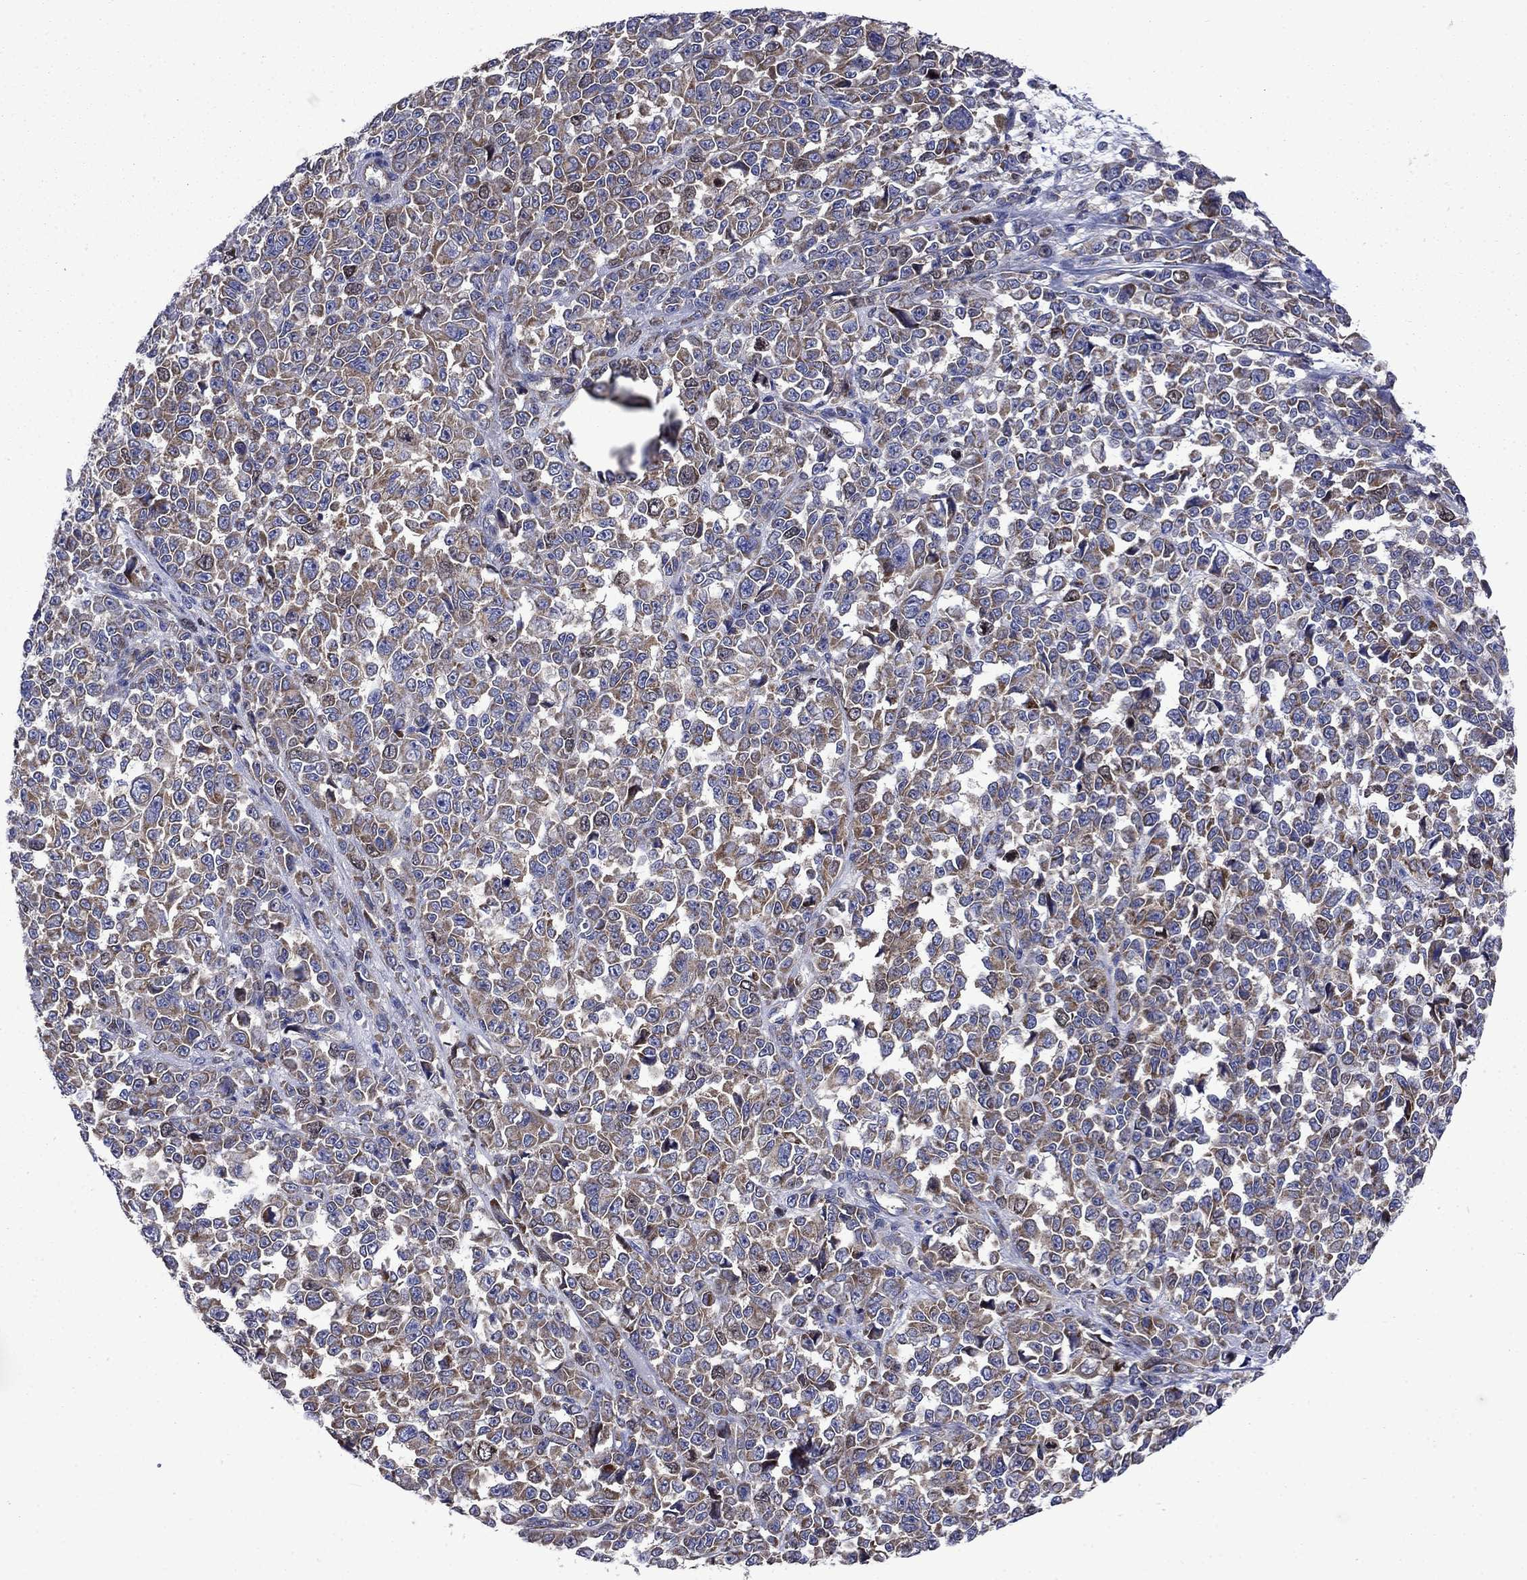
{"staining": {"intensity": "weak", "quantity": ">75%", "location": "cytoplasmic/membranous"}, "tissue": "melanoma", "cell_type": "Tumor cells", "image_type": "cancer", "snomed": [{"axis": "morphology", "description": "Malignant melanoma, NOS"}, {"axis": "topography", "description": "Skin"}], "caption": "Tumor cells demonstrate weak cytoplasmic/membranous expression in approximately >75% of cells in malignant melanoma. (DAB (3,3'-diaminobenzidine) IHC, brown staining for protein, blue staining for nuclei).", "gene": "KIF22", "patient": {"sex": "female", "age": 95}}